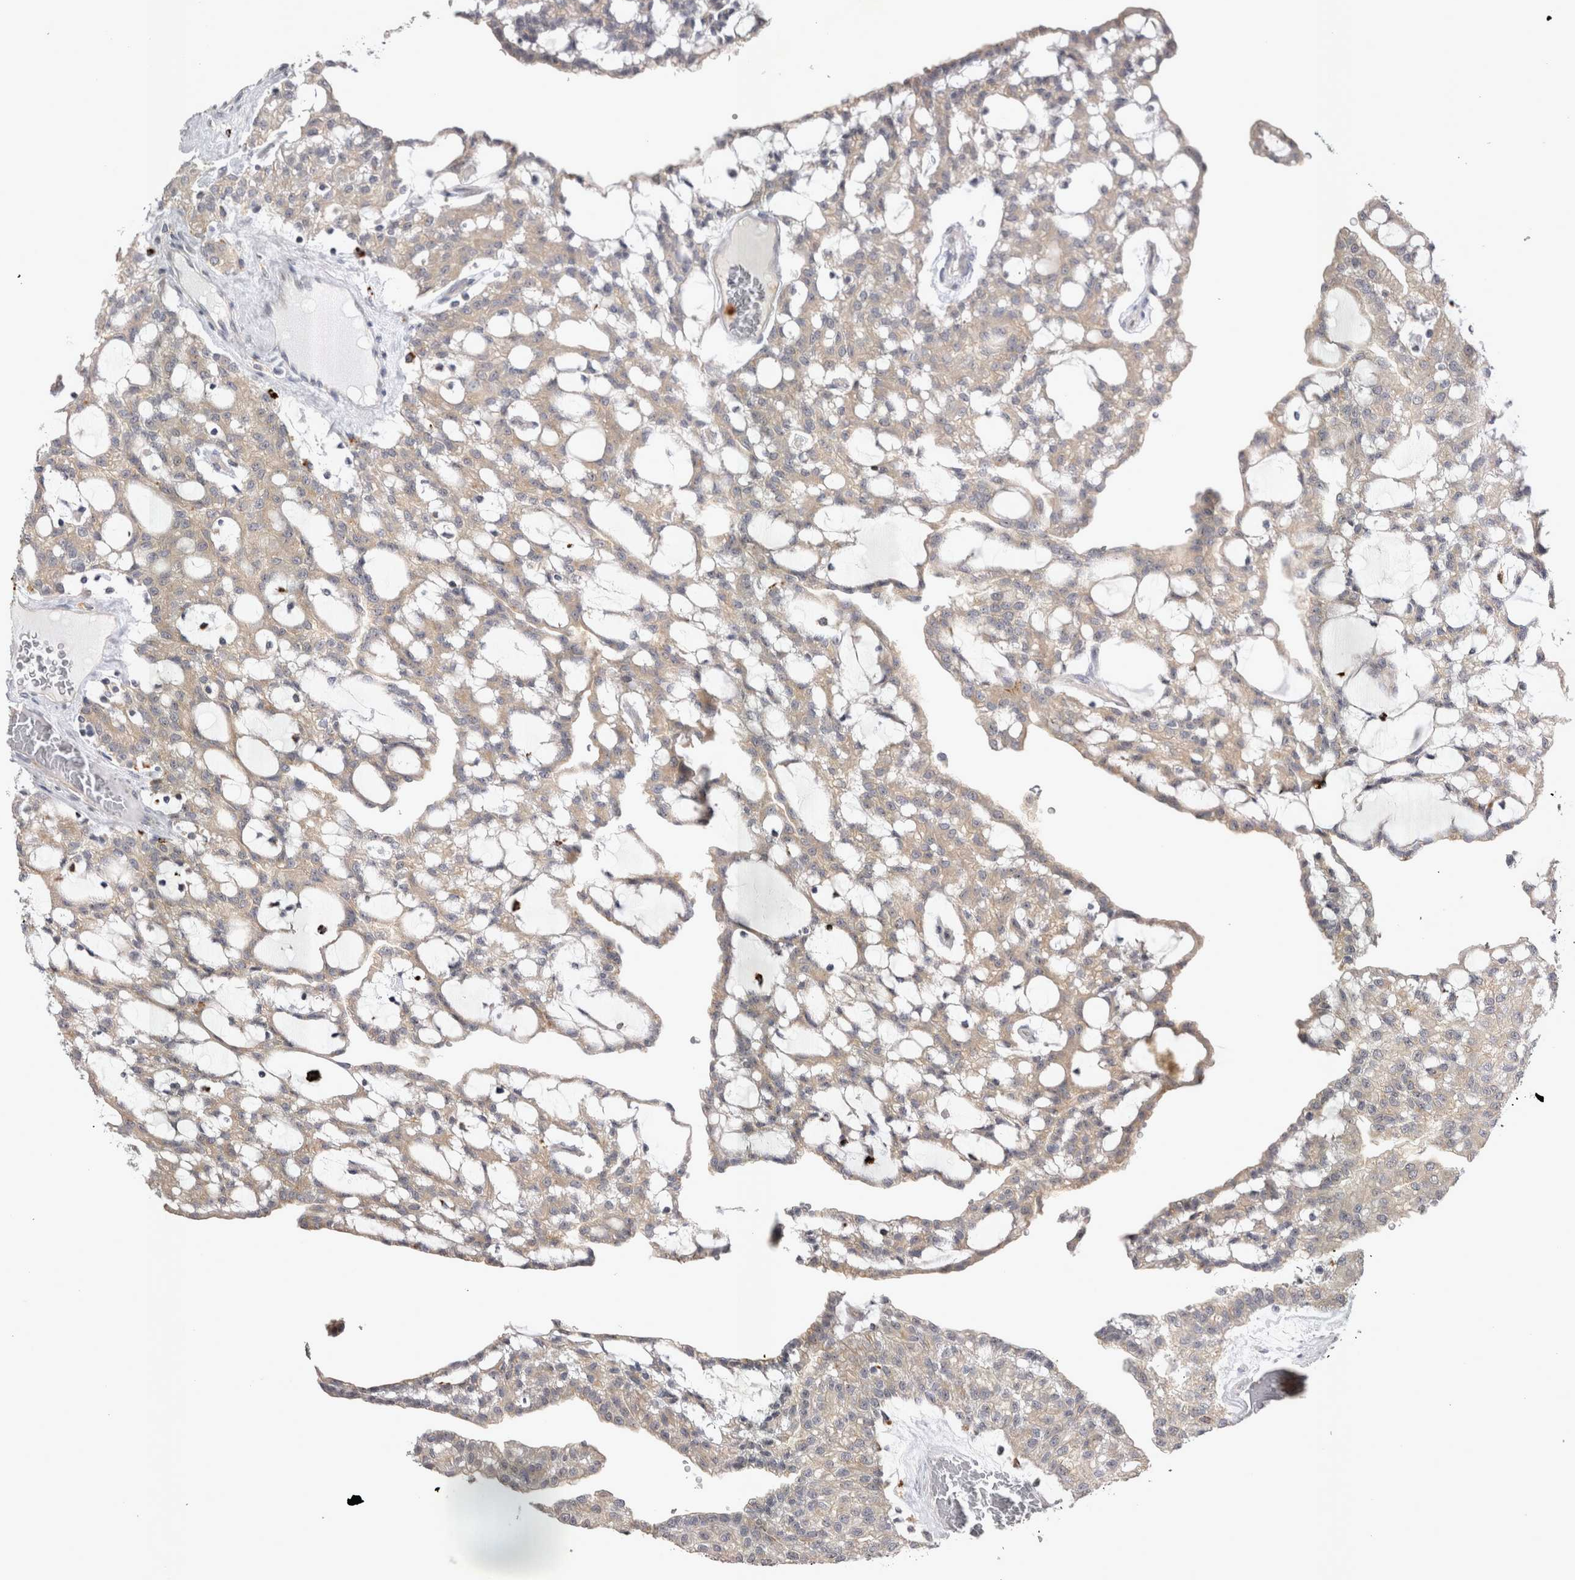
{"staining": {"intensity": "weak", "quantity": ">75%", "location": "cytoplasmic/membranous"}, "tissue": "renal cancer", "cell_type": "Tumor cells", "image_type": "cancer", "snomed": [{"axis": "morphology", "description": "Adenocarcinoma, NOS"}, {"axis": "topography", "description": "Kidney"}], "caption": "This photomicrograph shows immunohistochemistry staining of renal adenocarcinoma, with low weak cytoplasmic/membranous positivity in approximately >75% of tumor cells.", "gene": "CTBS", "patient": {"sex": "male", "age": 63}}